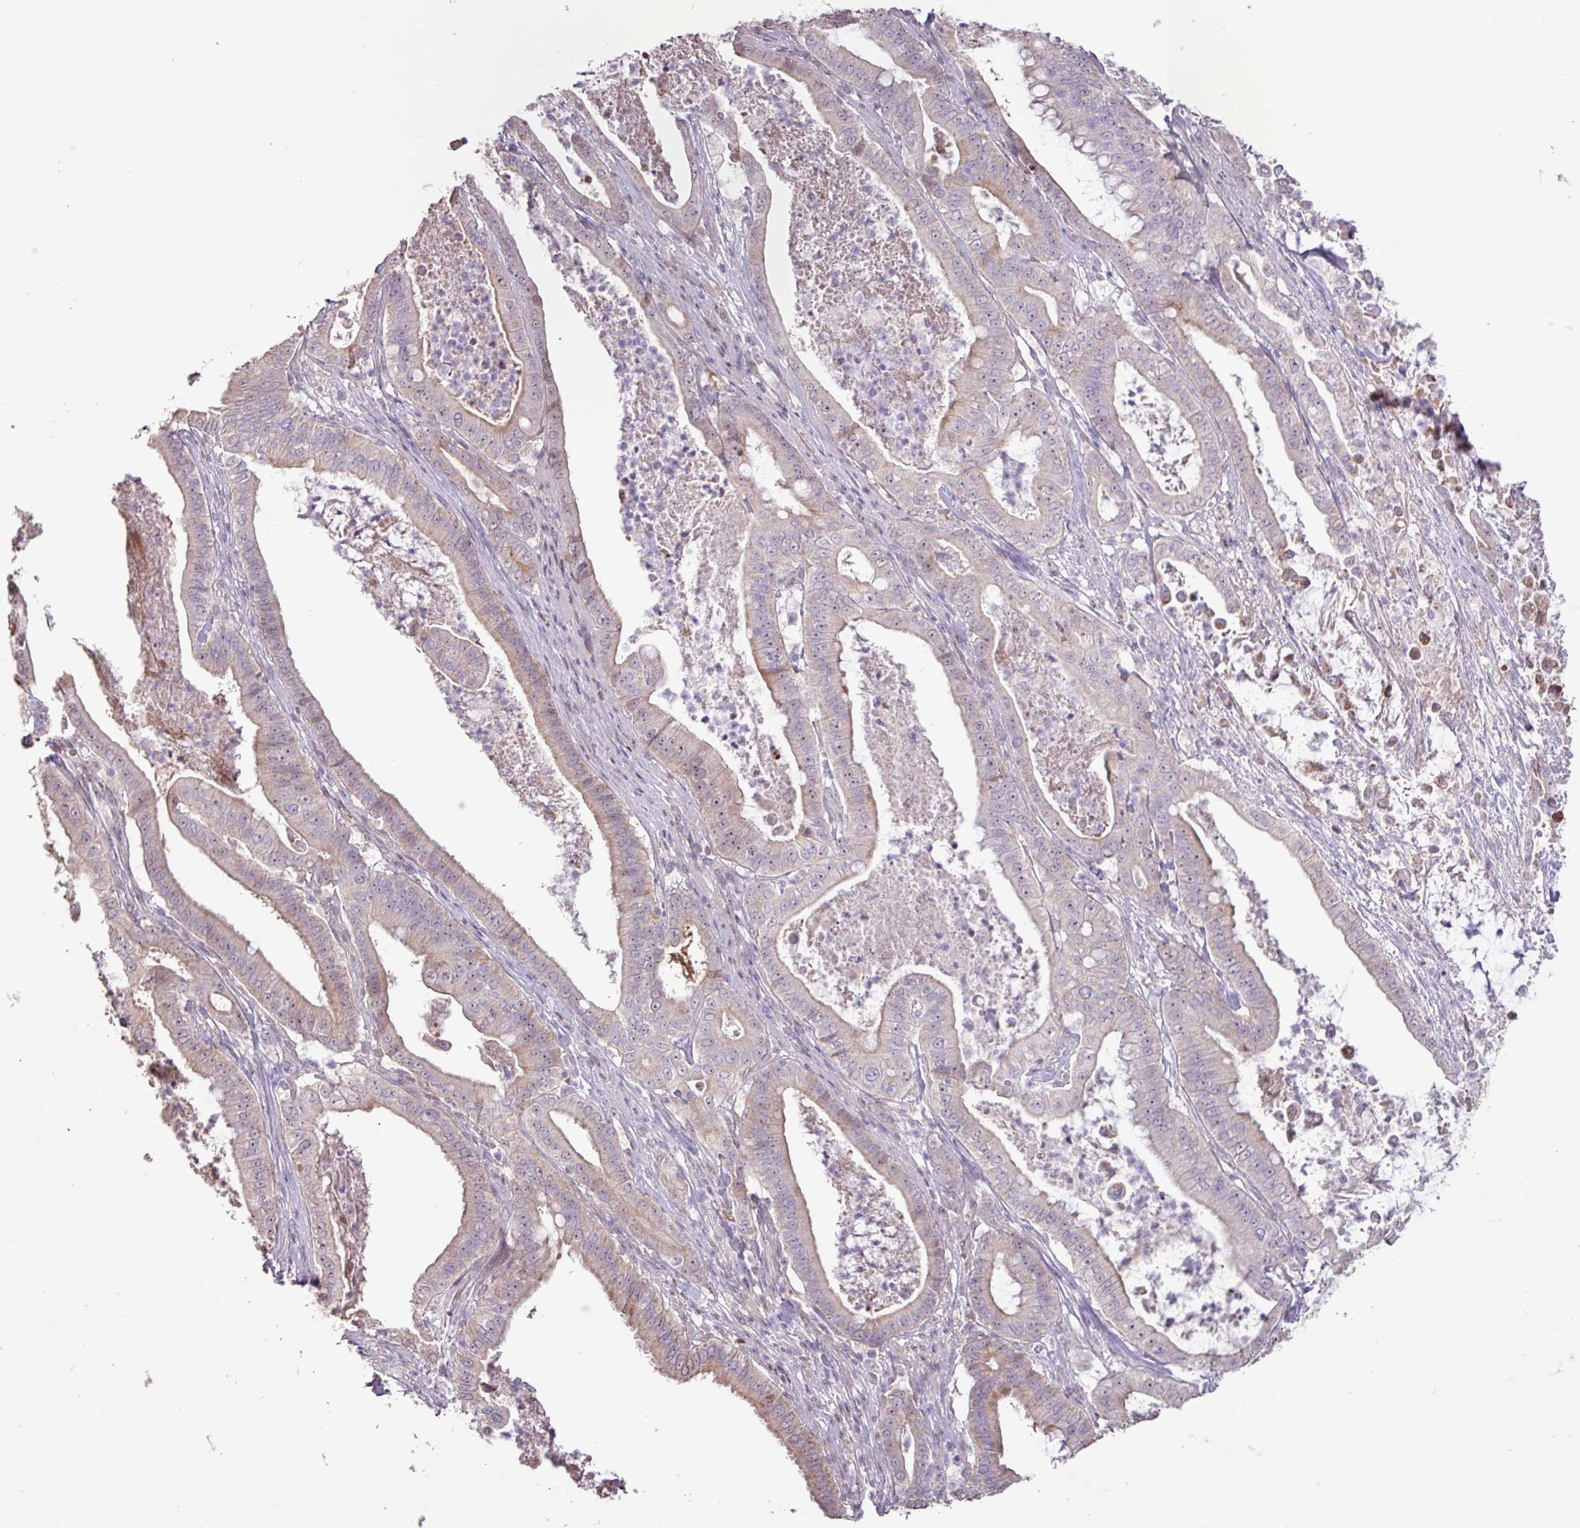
{"staining": {"intensity": "weak", "quantity": "25%-75%", "location": "cytoplasmic/membranous,nuclear"}, "tissue": "pancreatic cancer", "cell_type": "Tumor cells", "image_type": "cancer", "snomed": [{"axis": "morphology", "description": "Adenocarcinoma, NOS"}, {"axis": "topography", "description": "Pancreas"}], "caption": "Brown immunohistochemical staining in pancreatic cancer reveals weak cytoplasmic/membranous and nuclear positivity in about 25%-75% of tumor cells.", "gene": "L3MBTL3", "patient": {"sex": "male", "age": 71}}